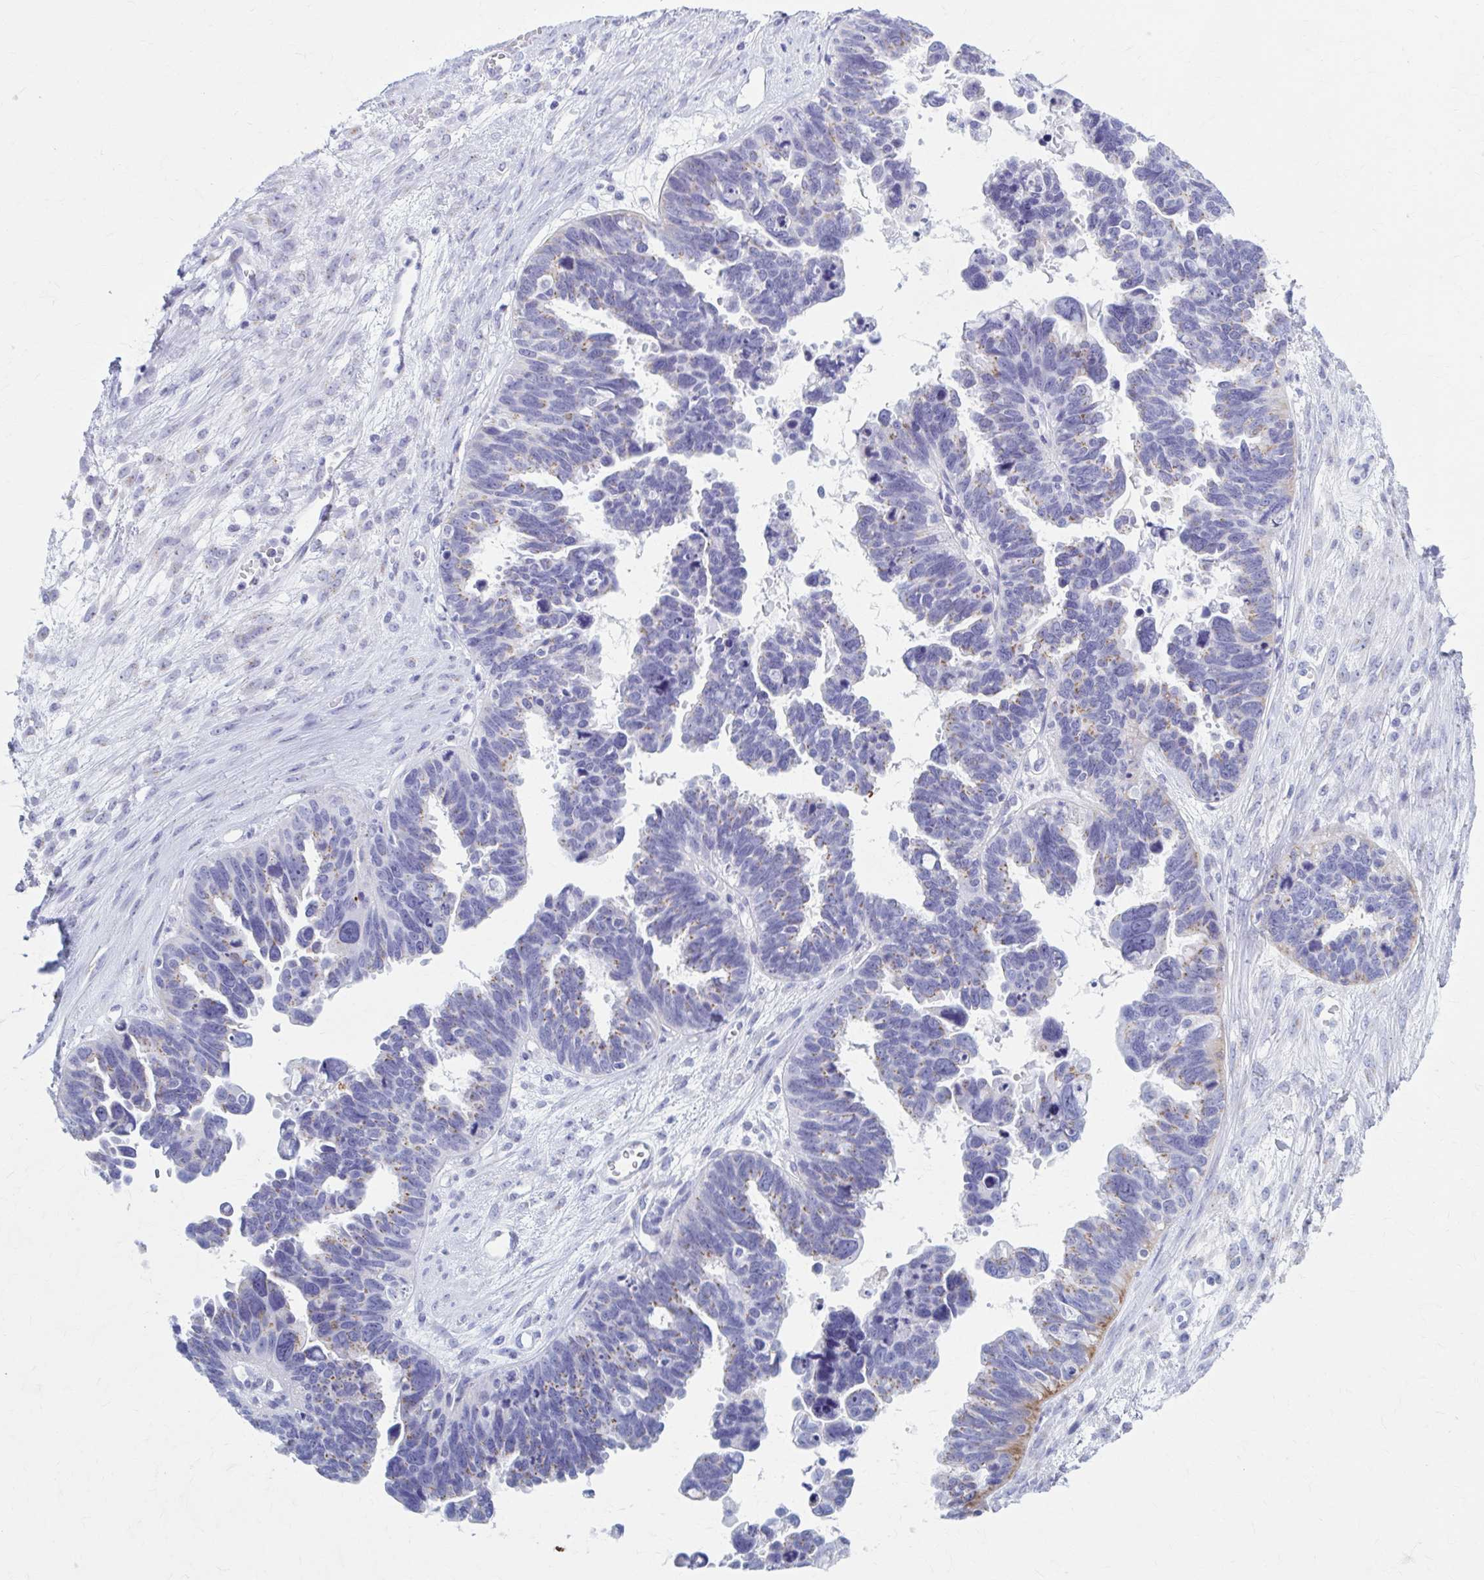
{"staining": {"intensity": "weak", "quantity": "25%-75%", "location": "cytoplasmic/membranous"}, "tissue": "ovarian cancer", "cell_type": "Tumor cells", "image_type": "cancer", "snomed": [{"axis": "morphology", "description": "Cystadenocarcinoma, serous, NOS"}, {"axis": "topography", "description": "Ovary"}], "caption": "An immunohistochemistry micrograph of neoplastic tissue is shown. Protein staining in brown highlights weak cytoplasmic/membranous positivity in ovarian cancer (serous cystadenocarcinoma) within tumor cells.", "gene": "KCNE2", "patient": {"sex": "female", "age": 60}}